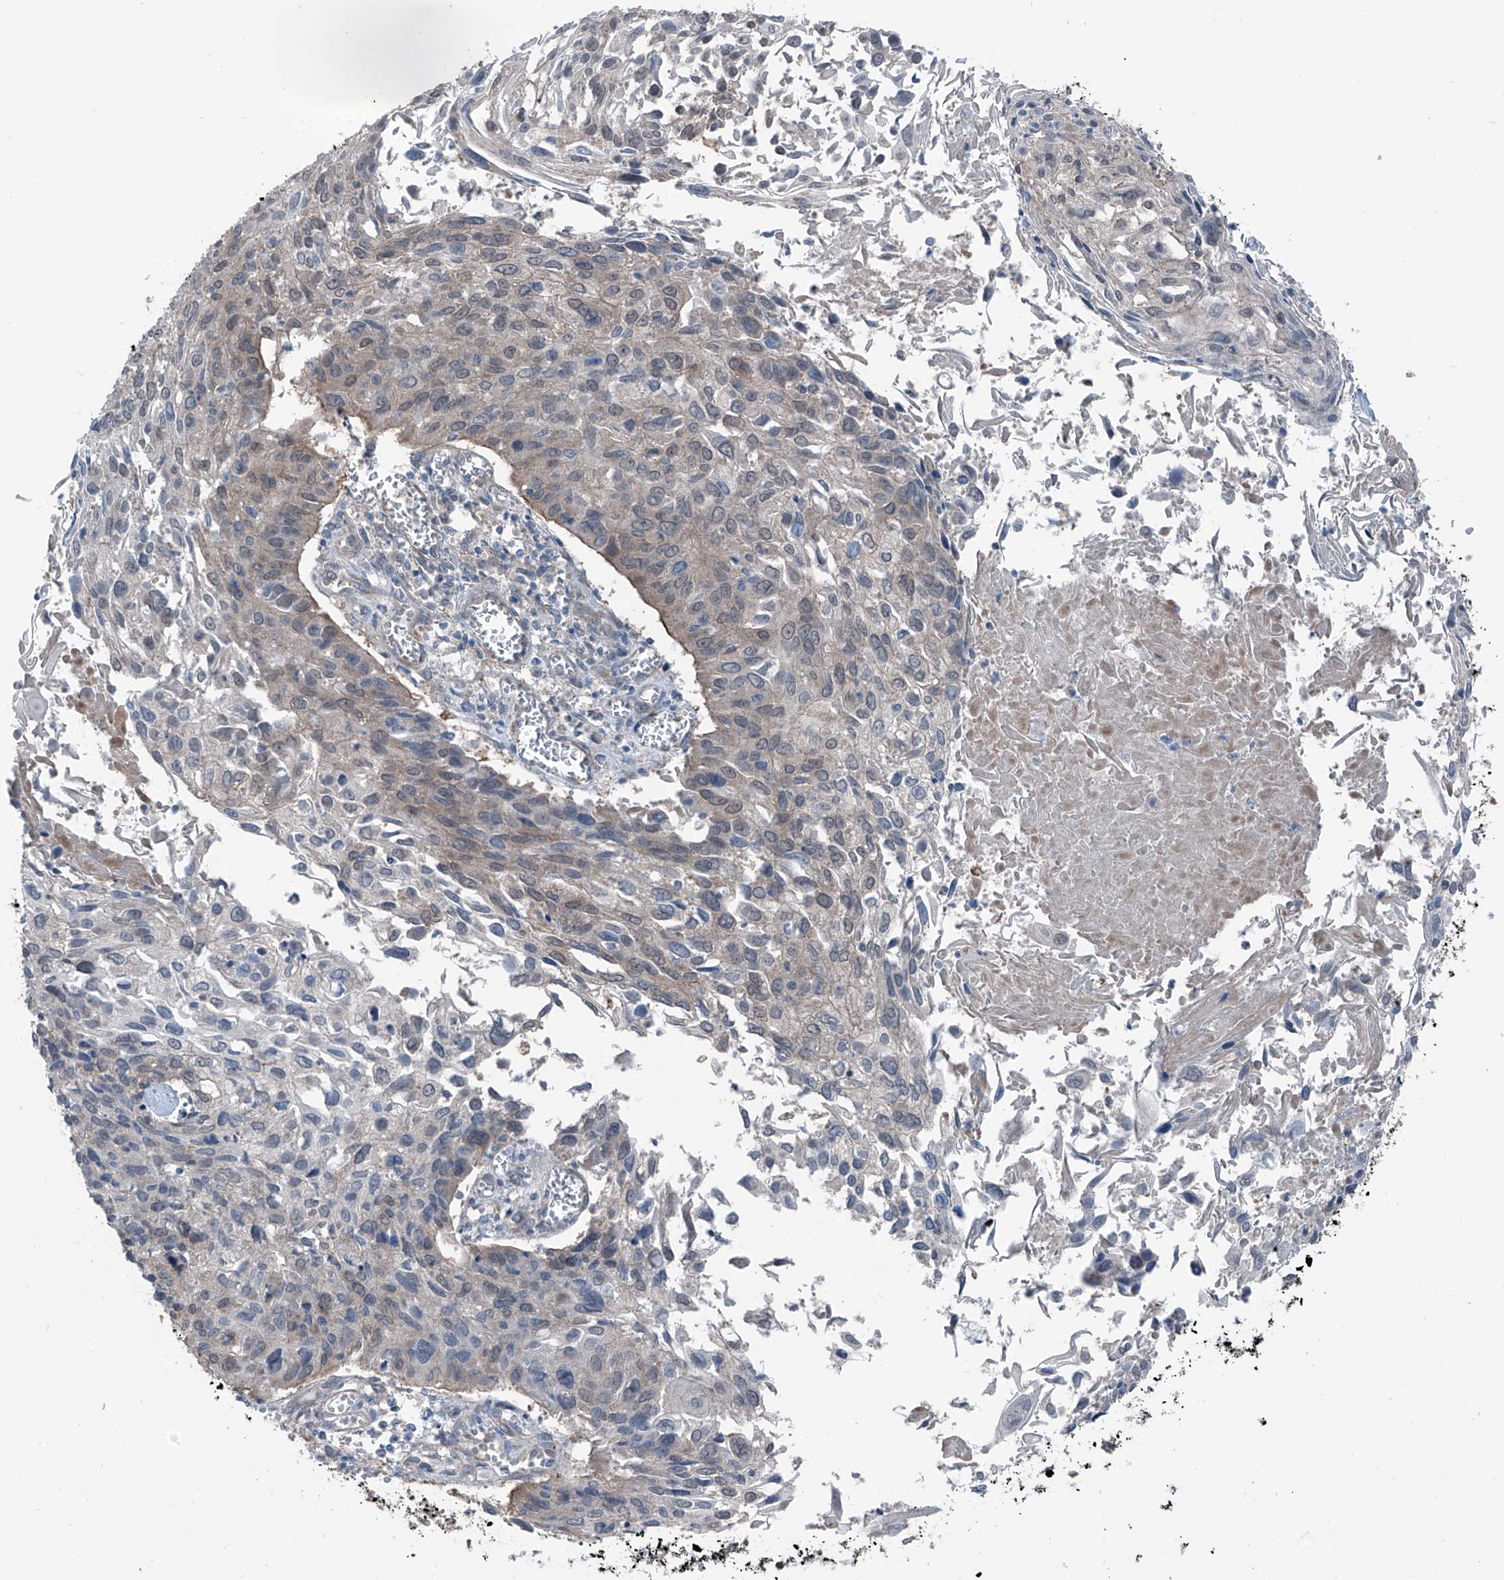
{"staining": {"intensity": "weak", "quantity": "<25%", "location": "cytoplasmic/membranous"}, "tissue": "cervical cancer", "cell_type": "Tumor cells", "image_type": "cancer", "snomed": [{"axis": "morphology", "description": "Squamous cell carcinoma, NOS"}, {"axis": "topography", "description": "Cervix"}], "caption": "Image shows no protein positivity in tumor cells of cervical squamous cell carcinoma tissue.", "gene": "HSPB11", "patient": {"sex": "female", "age": 51}}